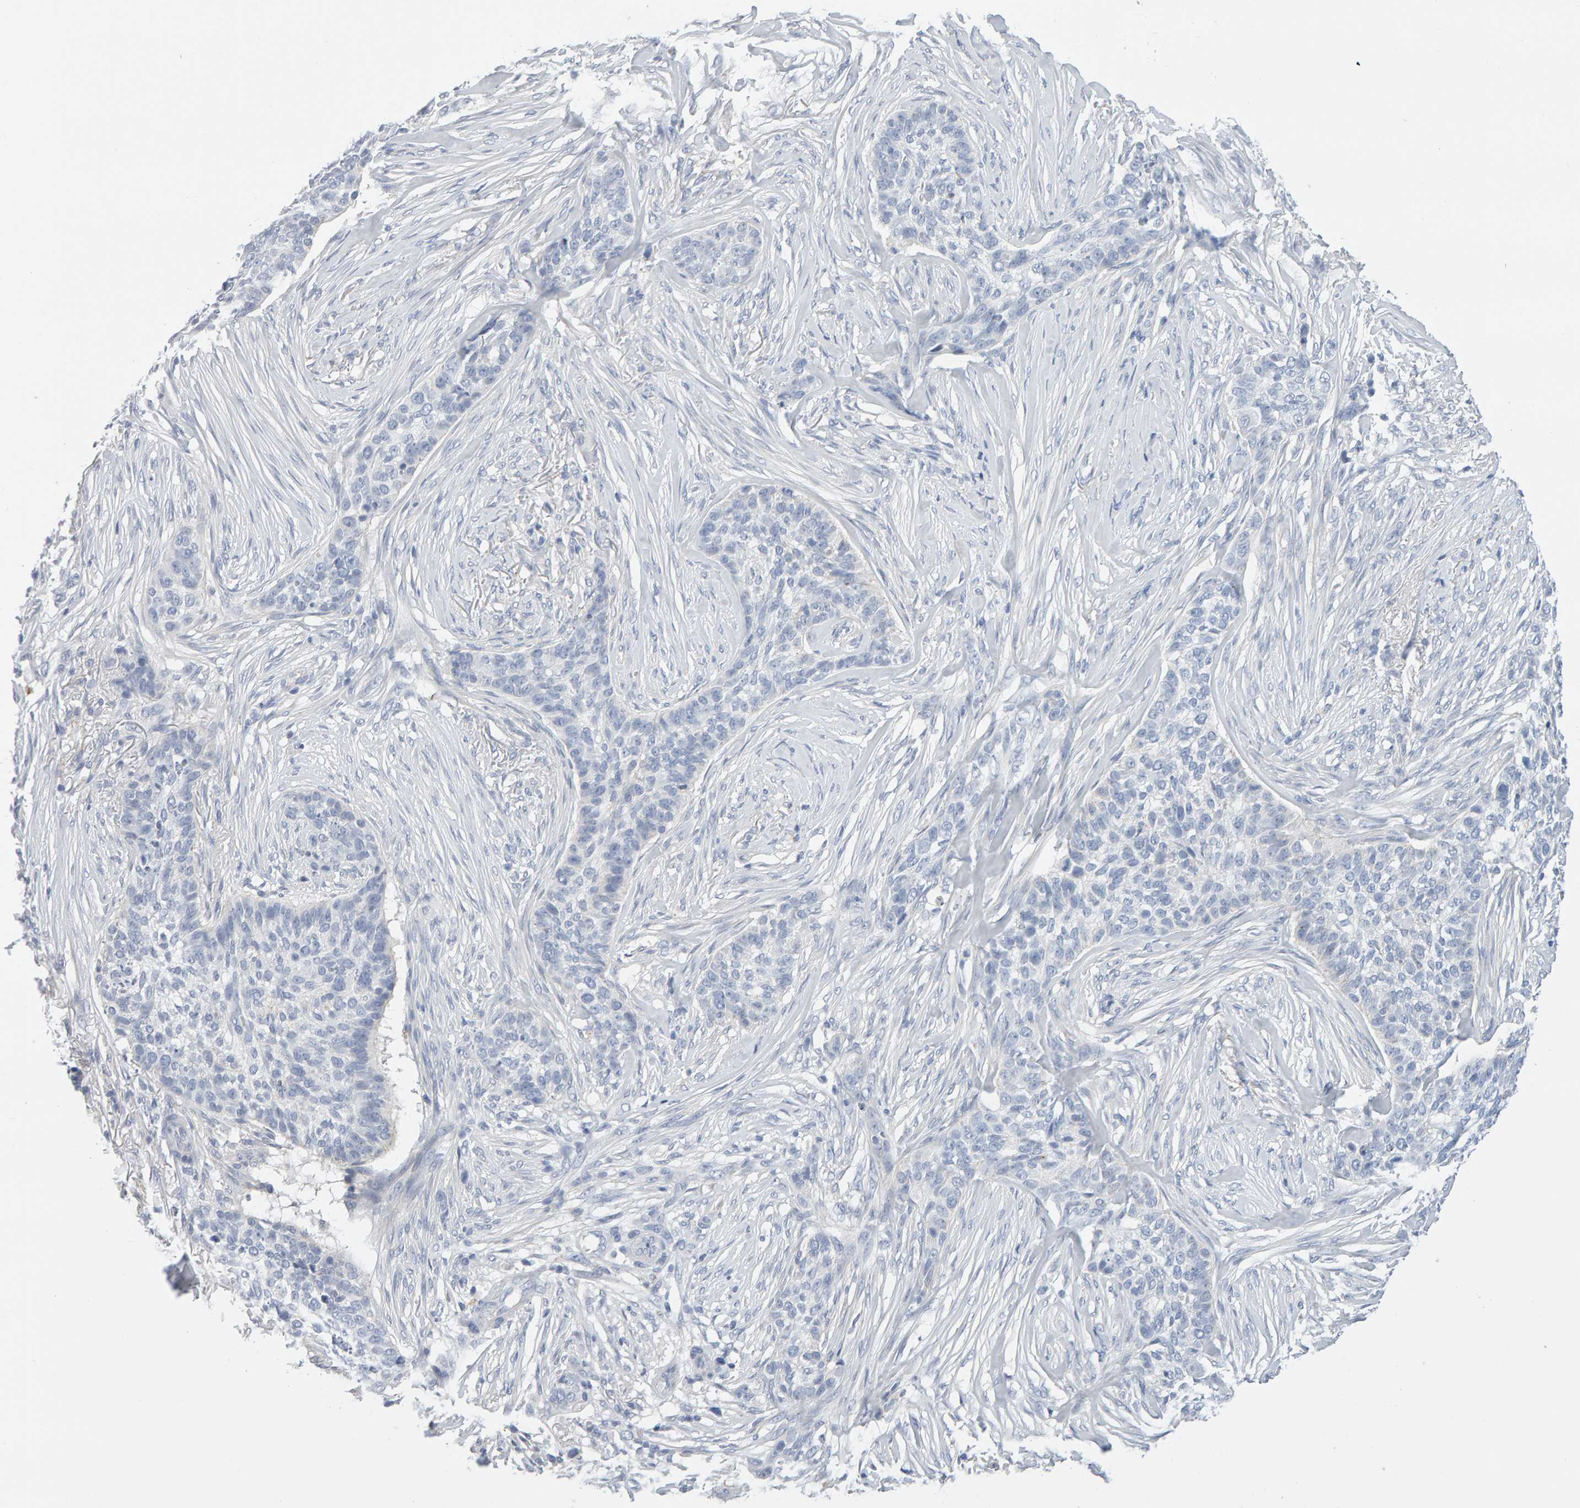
{"staining": {"intensity": "negative", "quantity": "none", "location": "none"}, "tissue": "skin cancer", "cell_type": "Tumor cells", "image_type": "cancer", "snomed": [{"axis": "morphology", "description": "Basal cell carcinoma"}, {"axis": "topography", "description": "Skin"}], "caption": "An image of human skin basal cell carcinoma is negative for staining in tumor cells. (Stains: DAB (3,3'-diaminobenzidine) immunohistochemistry (IHC) with hematoxylin counter stain, Microscopy: brightfield microscopy at high magnification).", "gene": "METRNL", "patient": {"sex": "male", "age": 85}}